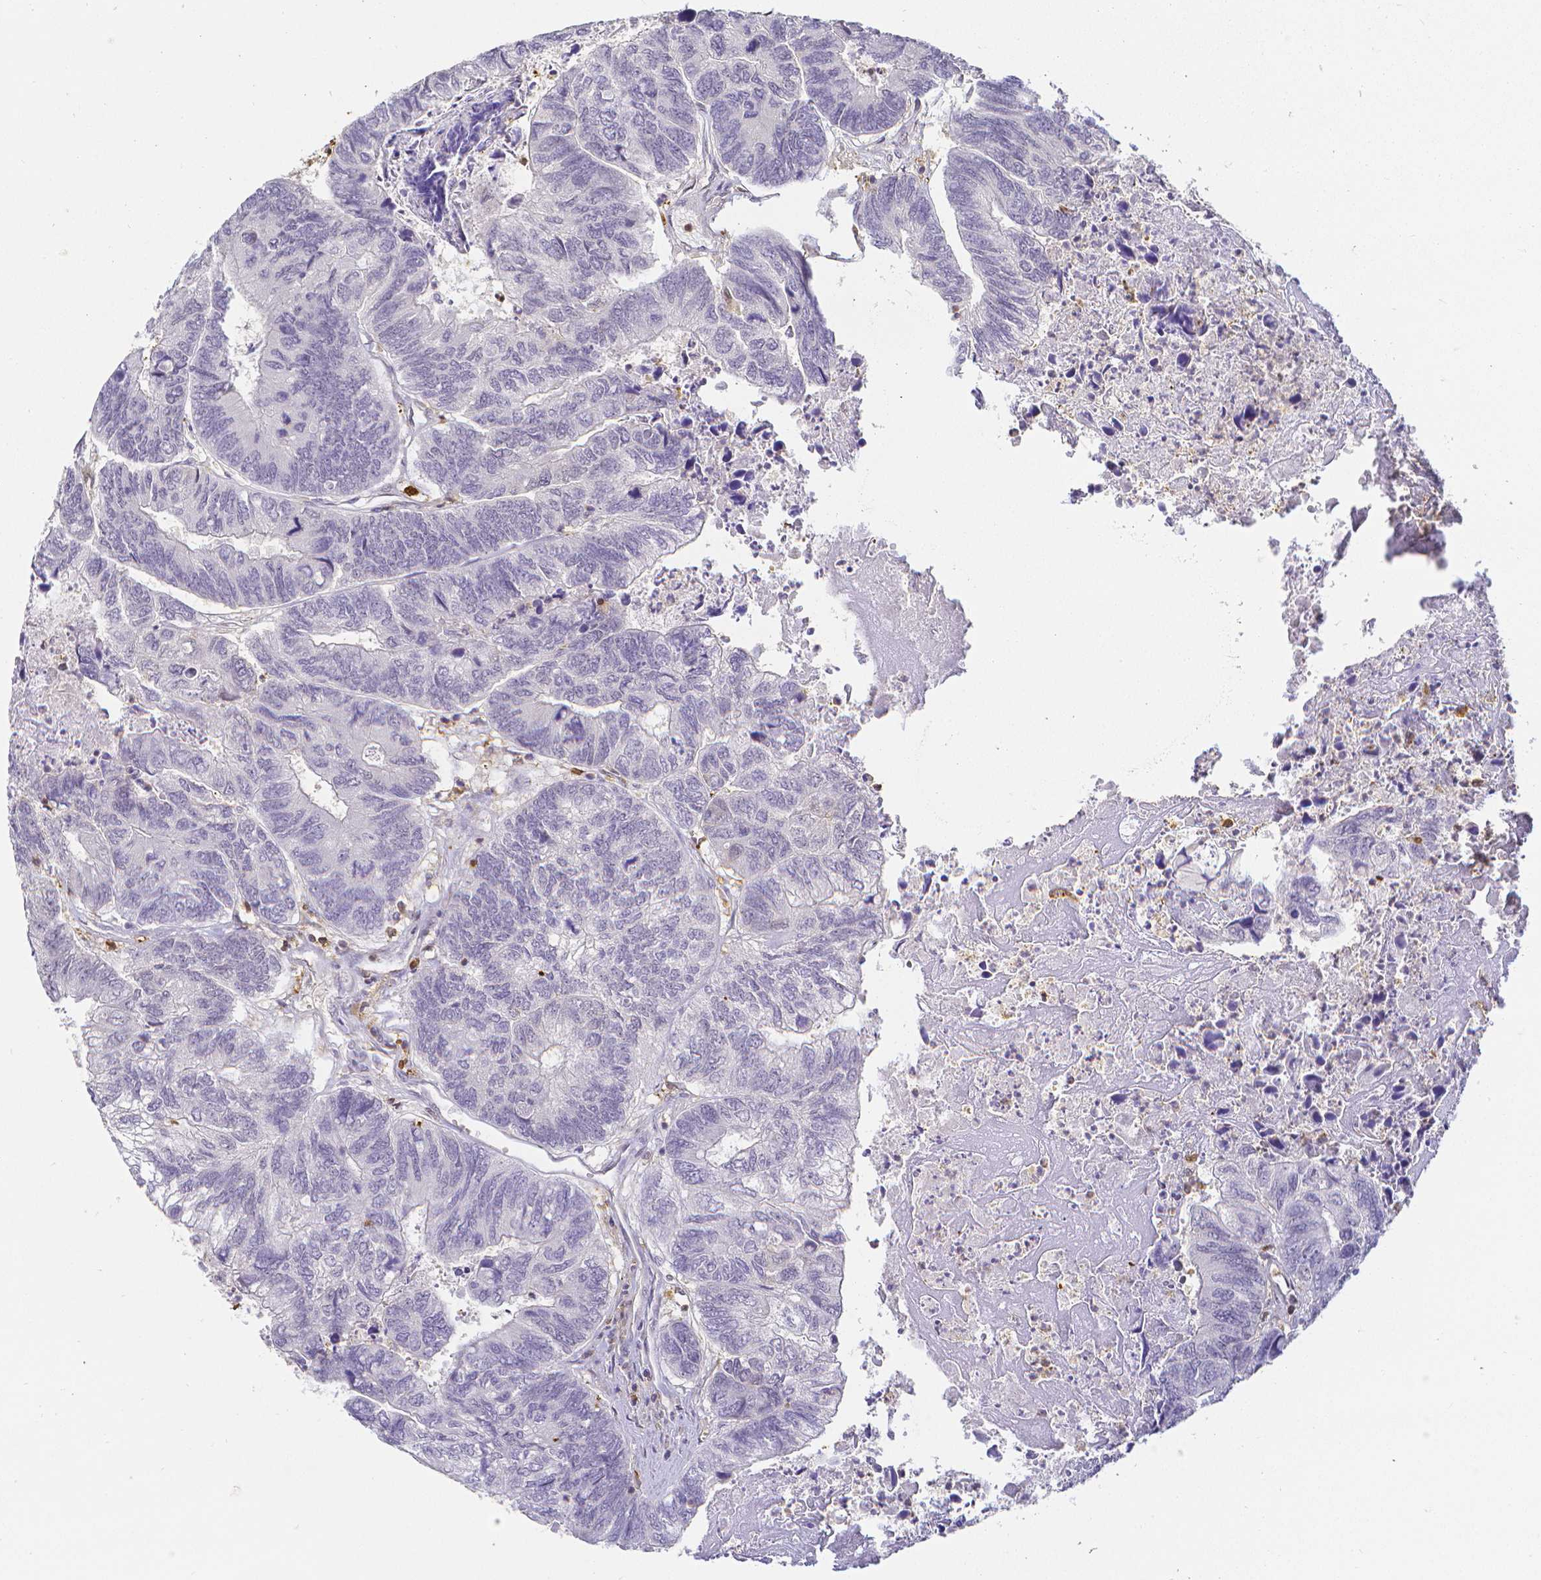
{"staining": {"intensity": "negative", "quantity": "none", "location": "none"}, "tissue": "colorectal cancer", "cell_type": "Tumor cells", "image_type": "cancer", "snomed": [{"axis": "morphology", "description": "Adenocarcinoma, NOS"}, {"axis": "topography", "description": "Colon"}], "caption": "DAB immunohistochemical staining of human colorectal adenocarcinoma demonstrates no significant staining in tumor cells. (Stains: DAB (3,3'-diaminobenzidine) IHC with hematoxylin counter stain, Microscopy: brightfield microscopy at high magnification).", "gene": "COTL1", "patient": {"sex": "female", "age": 67}}